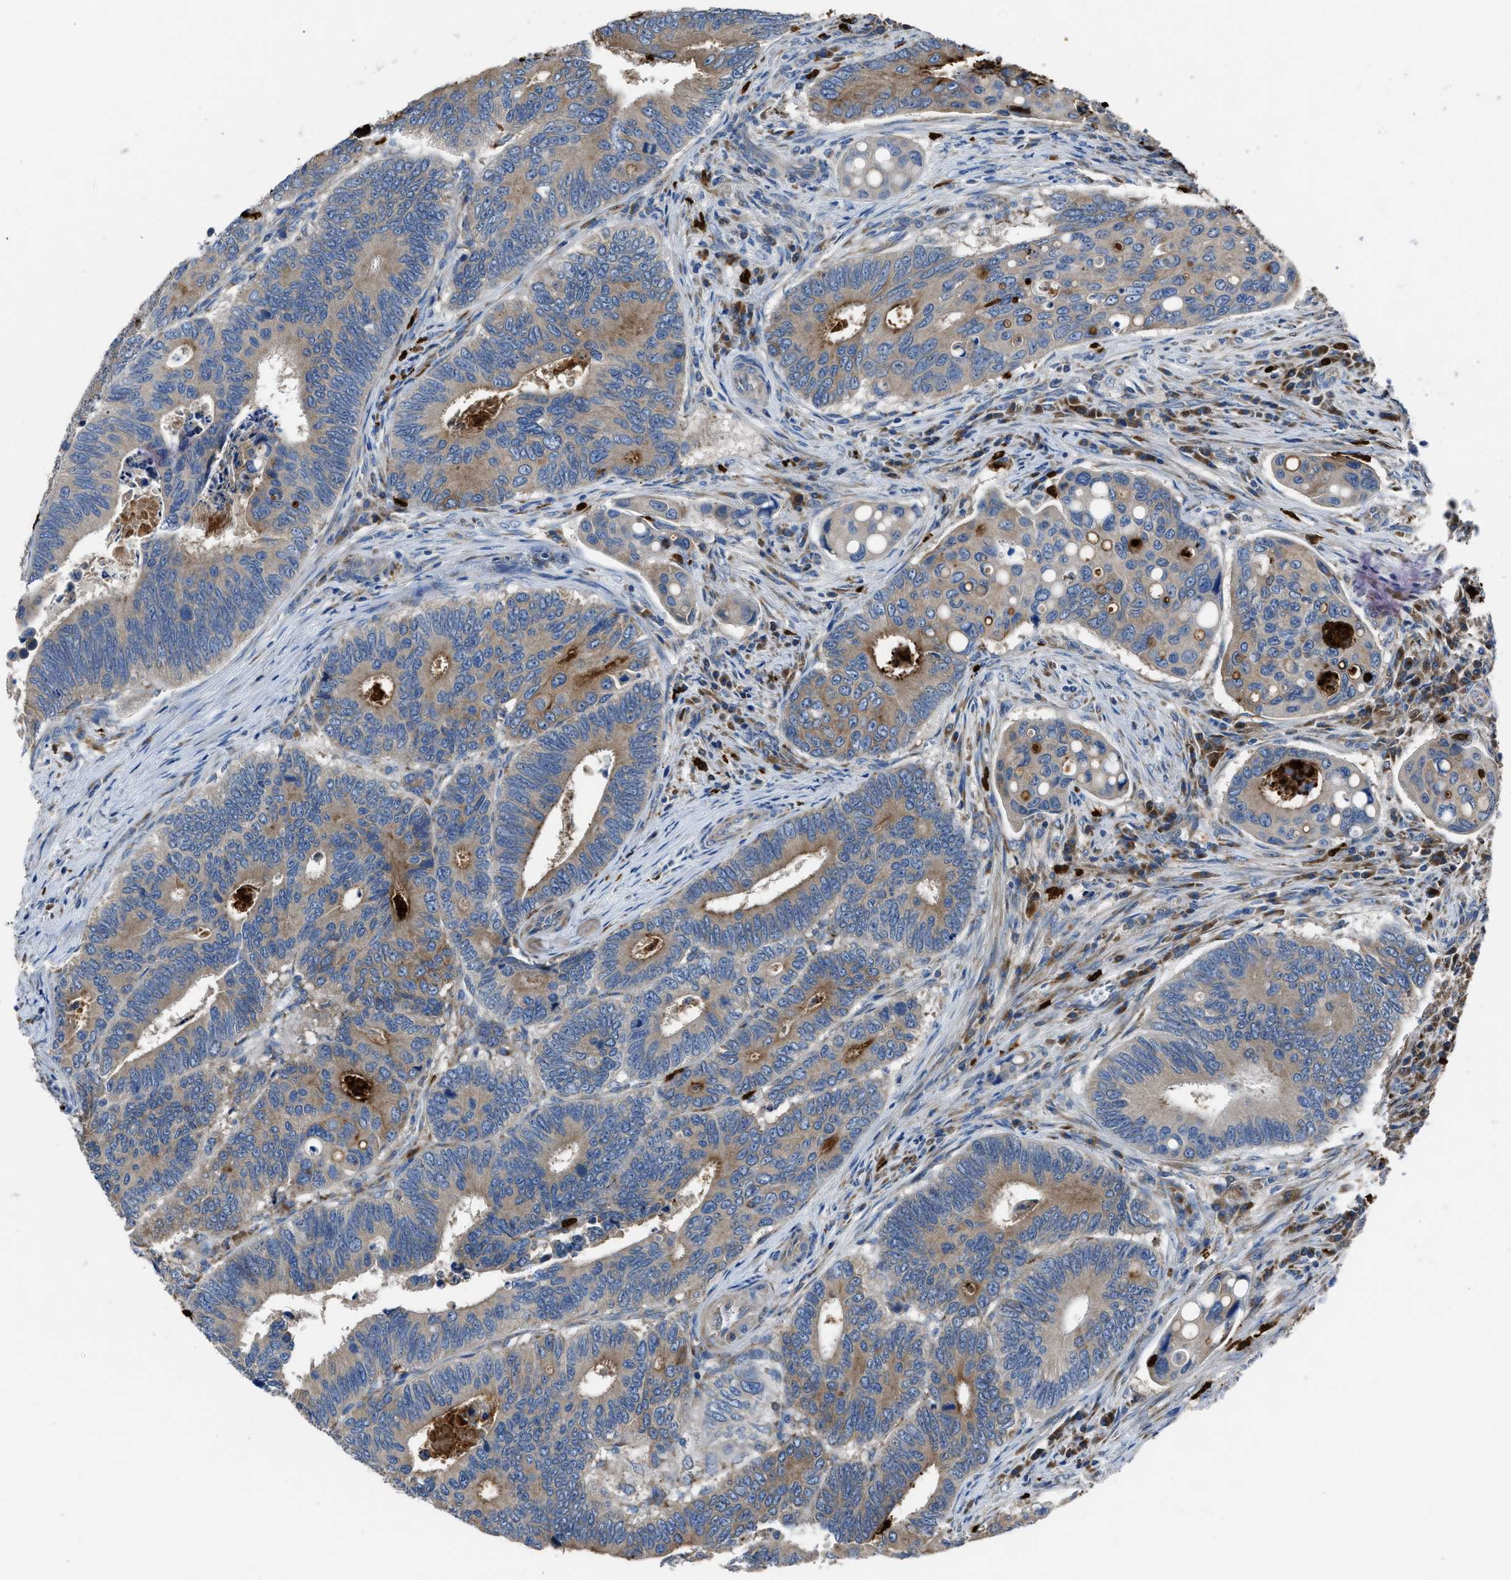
{"staining": {"intensity": "weak", "quantity": ">75%", "location": "cytoplasmic/membranous"}, "tissue": "colorectal cancer", "cell_type": "Tumor cells", "image_type": "cancer", "snomed": [{"axis": "morphology", "description": "Inflammation, NOS"}, {"axis": "morphology", "description": "Adenocarcinoma, NOS"}, {"axis": "topography", "description": "Colon"}], "caption": "A brown stain shows weak cytoplasmic/membranous positivity of a protein in human colorectal adenocarcinoma tumor cells.", "gene": "ANGPT1", "patient": {"sex": "male", "age": 72}}